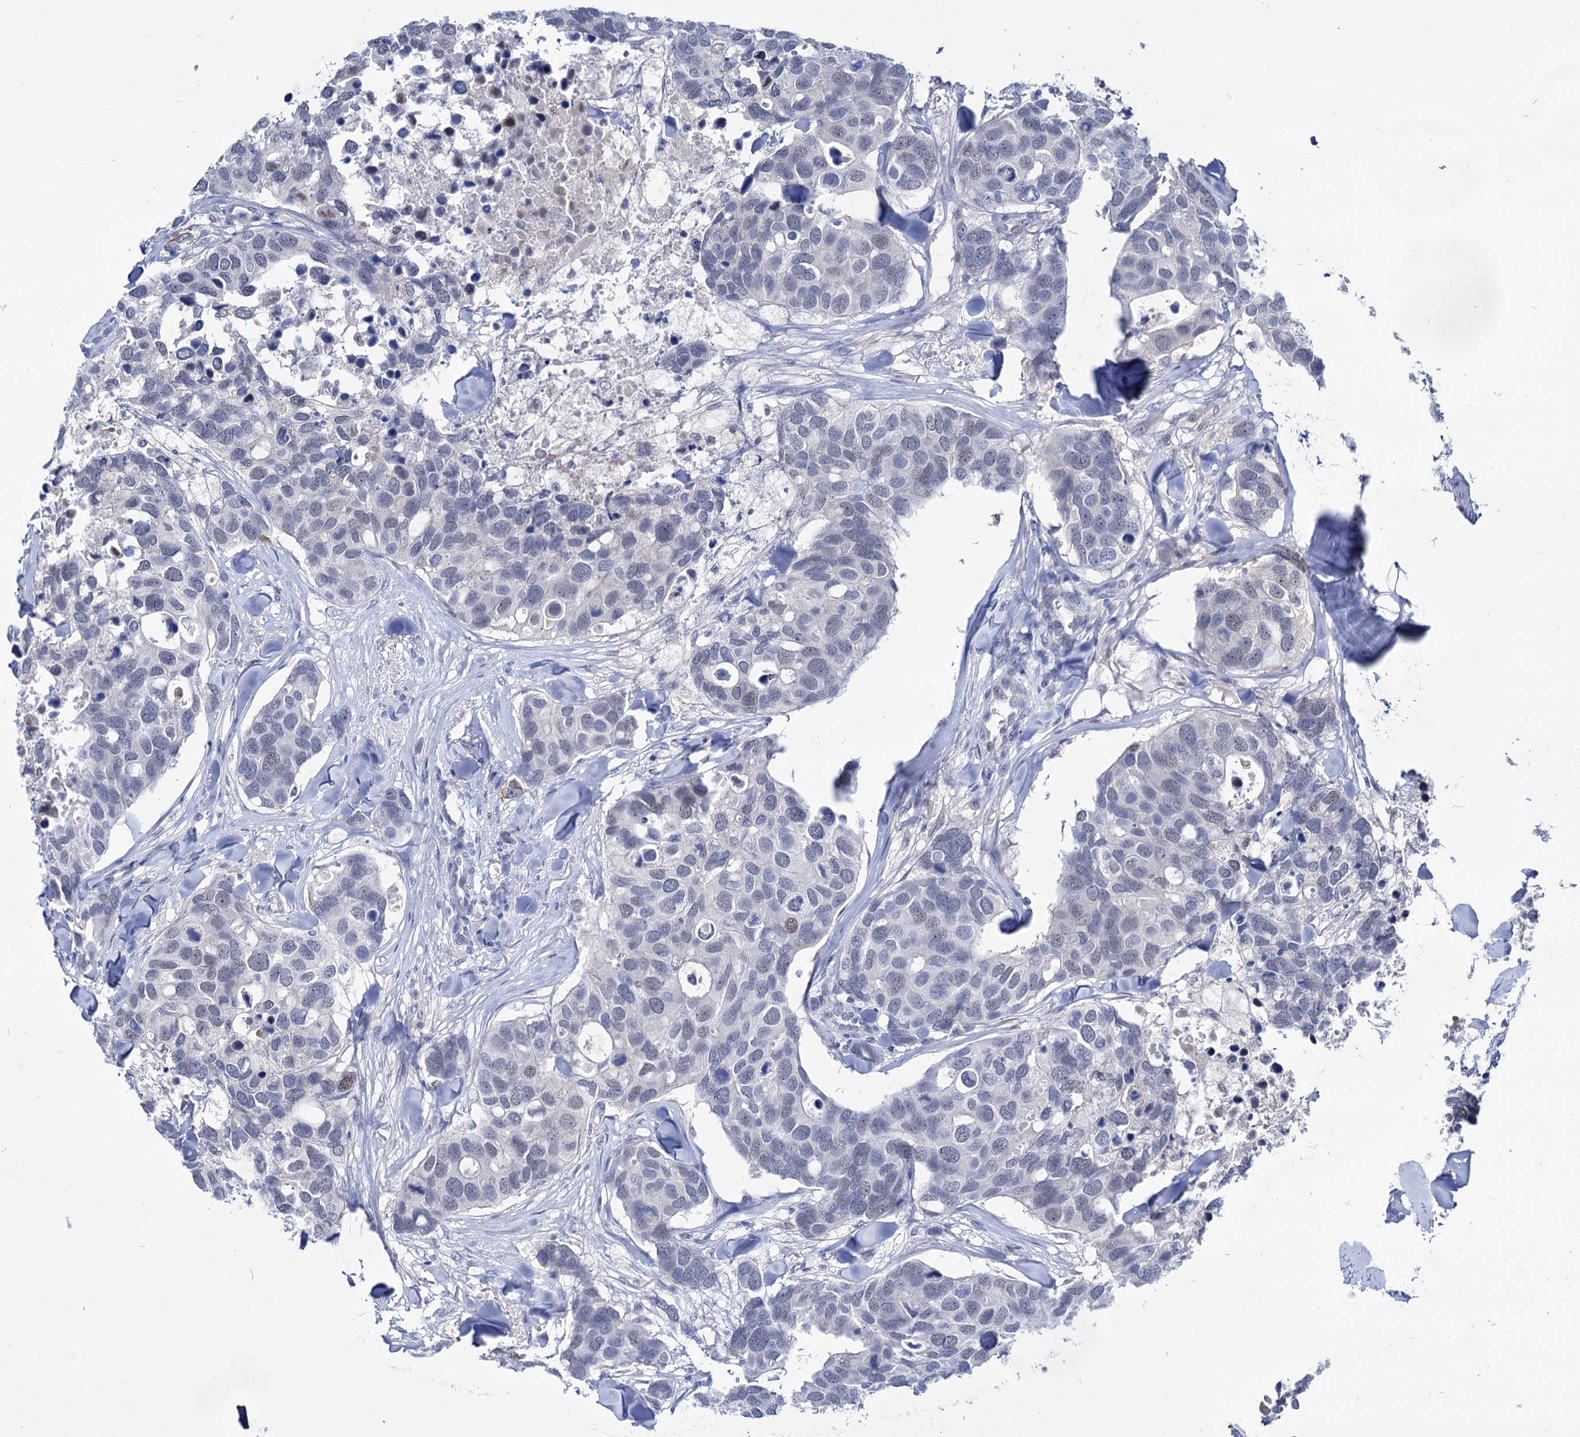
{"staining": {"intensity": "negative", "quantity": "none", "location": "none"}, "tissue": "breast cancer", "cell_type": "Tumor cells", "image_type": "cancer", "snomed": [{"axis": "morphology", "description": "Duct carcinoma"}, {"axis": "topography", "description": "Breast"}], "caption": "Human breast cancer (invasive ductal carcinoma) stained for a protein using immunohistochemistry reveals no positivity in tumor cells.", "gene": "NEK10", "patient": {"sex": "female", "age": 83}}